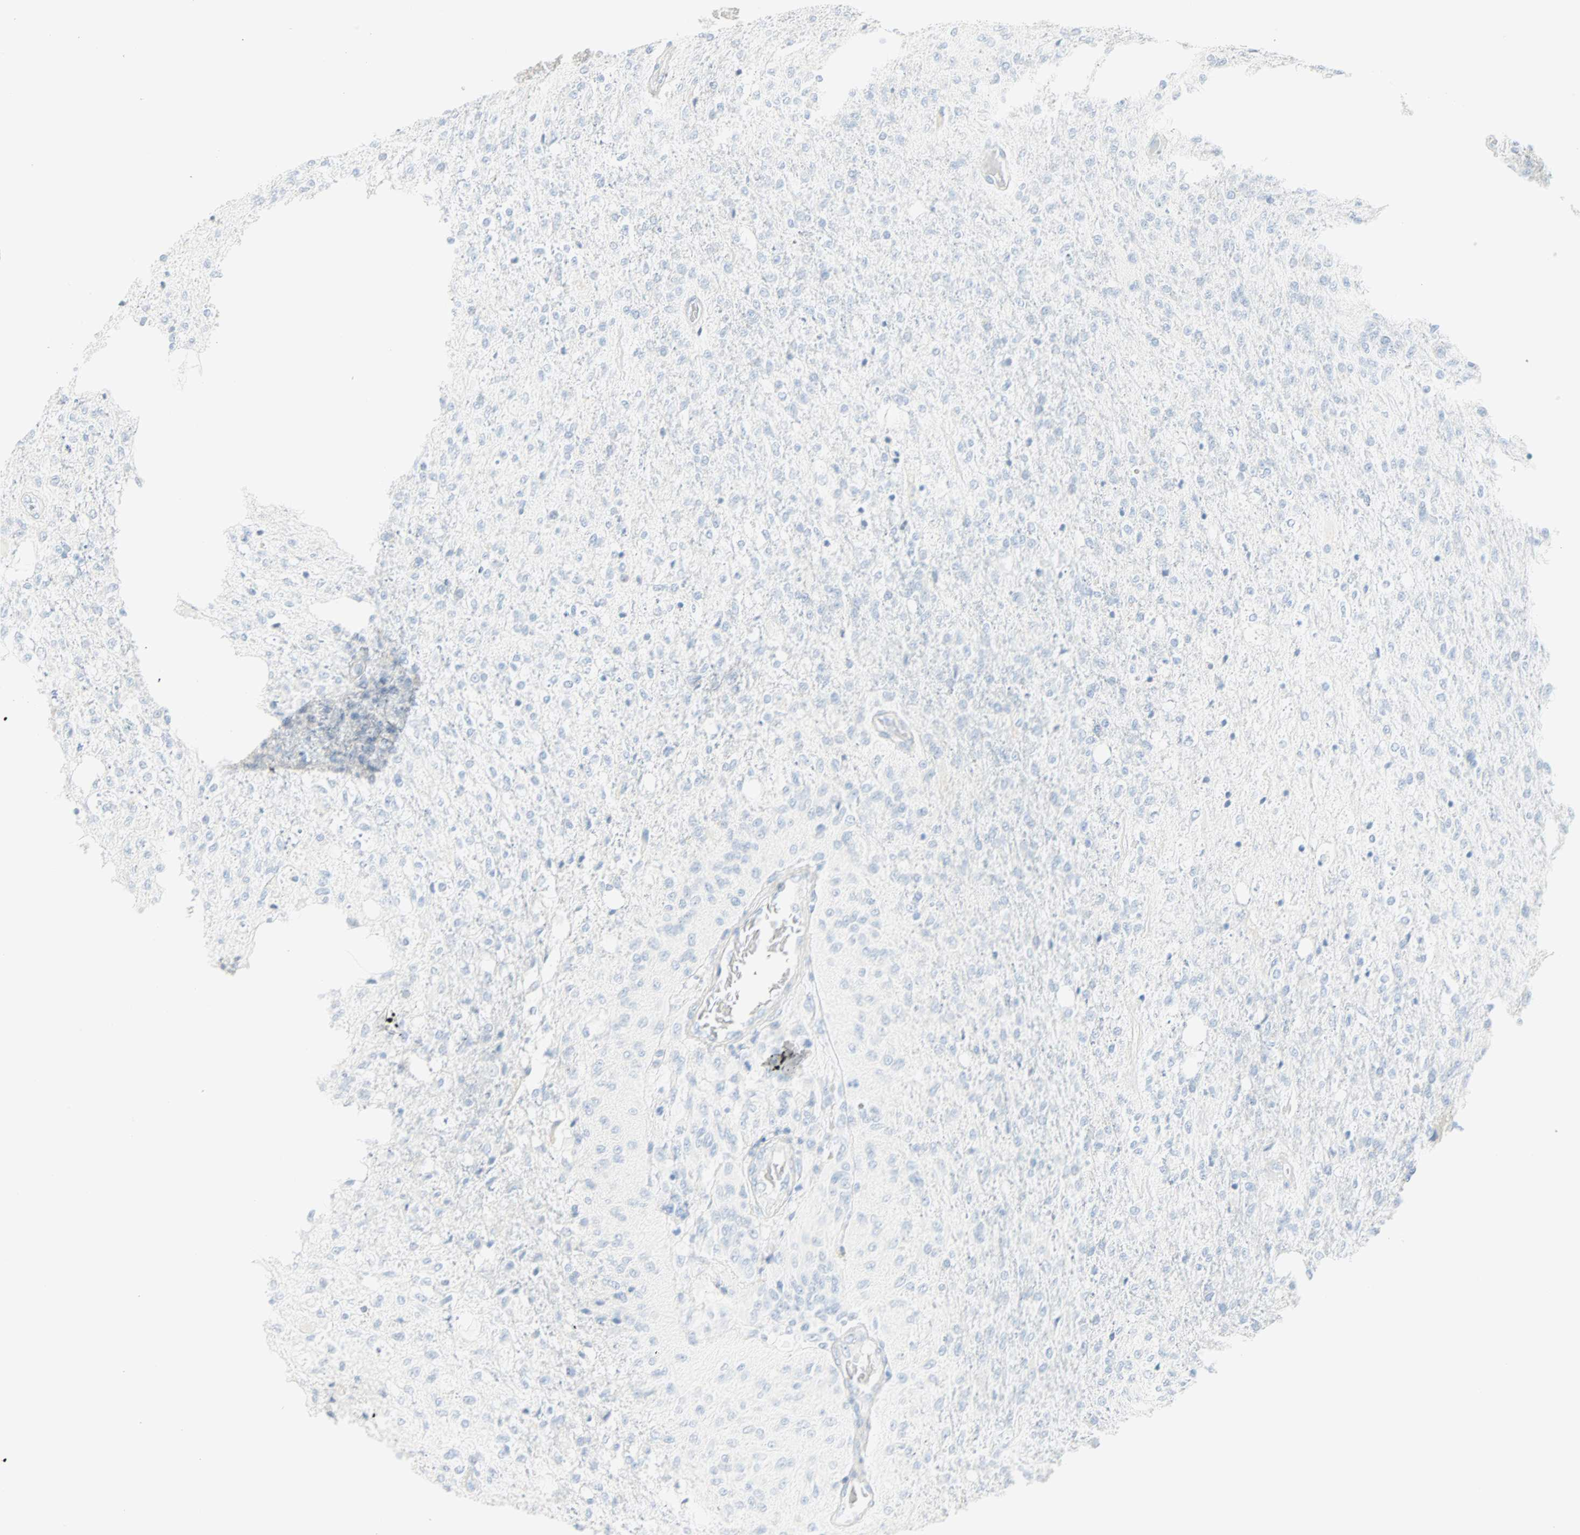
{"staining": {"intensity": "negative", "quantity": "none", "location": "none"}, "tissue": "glioma", "cell_type": "Tumor cells", "image_type": "cancer", "snomed": [{"axis": "morphology", "description": "Normal tissue, NOS"}, {"axis": "morphology", "description": "Glioma, malignant, High grade"}, {"axis": "topography", "description": "Cerebral cortex"}], "caption": "The IHC histopathology image has no significant expression in tumor cells of malignant glioma (high-grade) tissue.", "gene": "SELENBP1", "patient": {"sex": "male", "age": 77}}